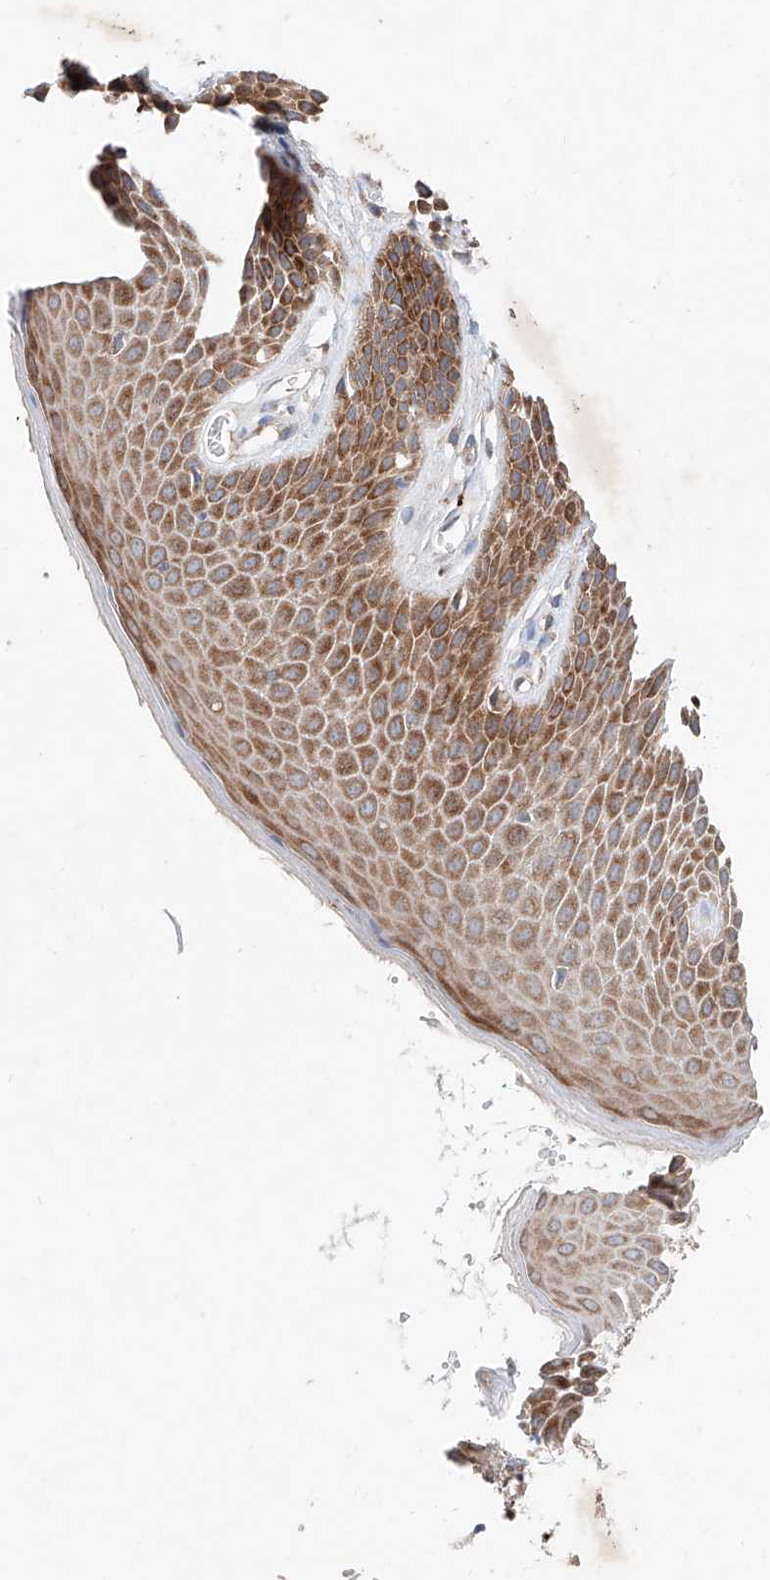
{"staining": {"intensity": "moderate", "quantity": ">75%", "location": "cytoplasmic/membranous"}, "tissue": "skin", "cell_type": "Epidermal cells", "image_type": "normal", "snomed": [{"axis": "morphology", "description": "Normal tissue, NOS"}, {"axis": "topography", "description": "Anal"}], "caption": "This photomicrograph demonstrates IHC staining of benign human skin, with medium moderate cytoplasmic/membranous expression in about >75% of epidermal cells.", "gene": "FASTK", "patient": {"sex": "male", "age": 74}}